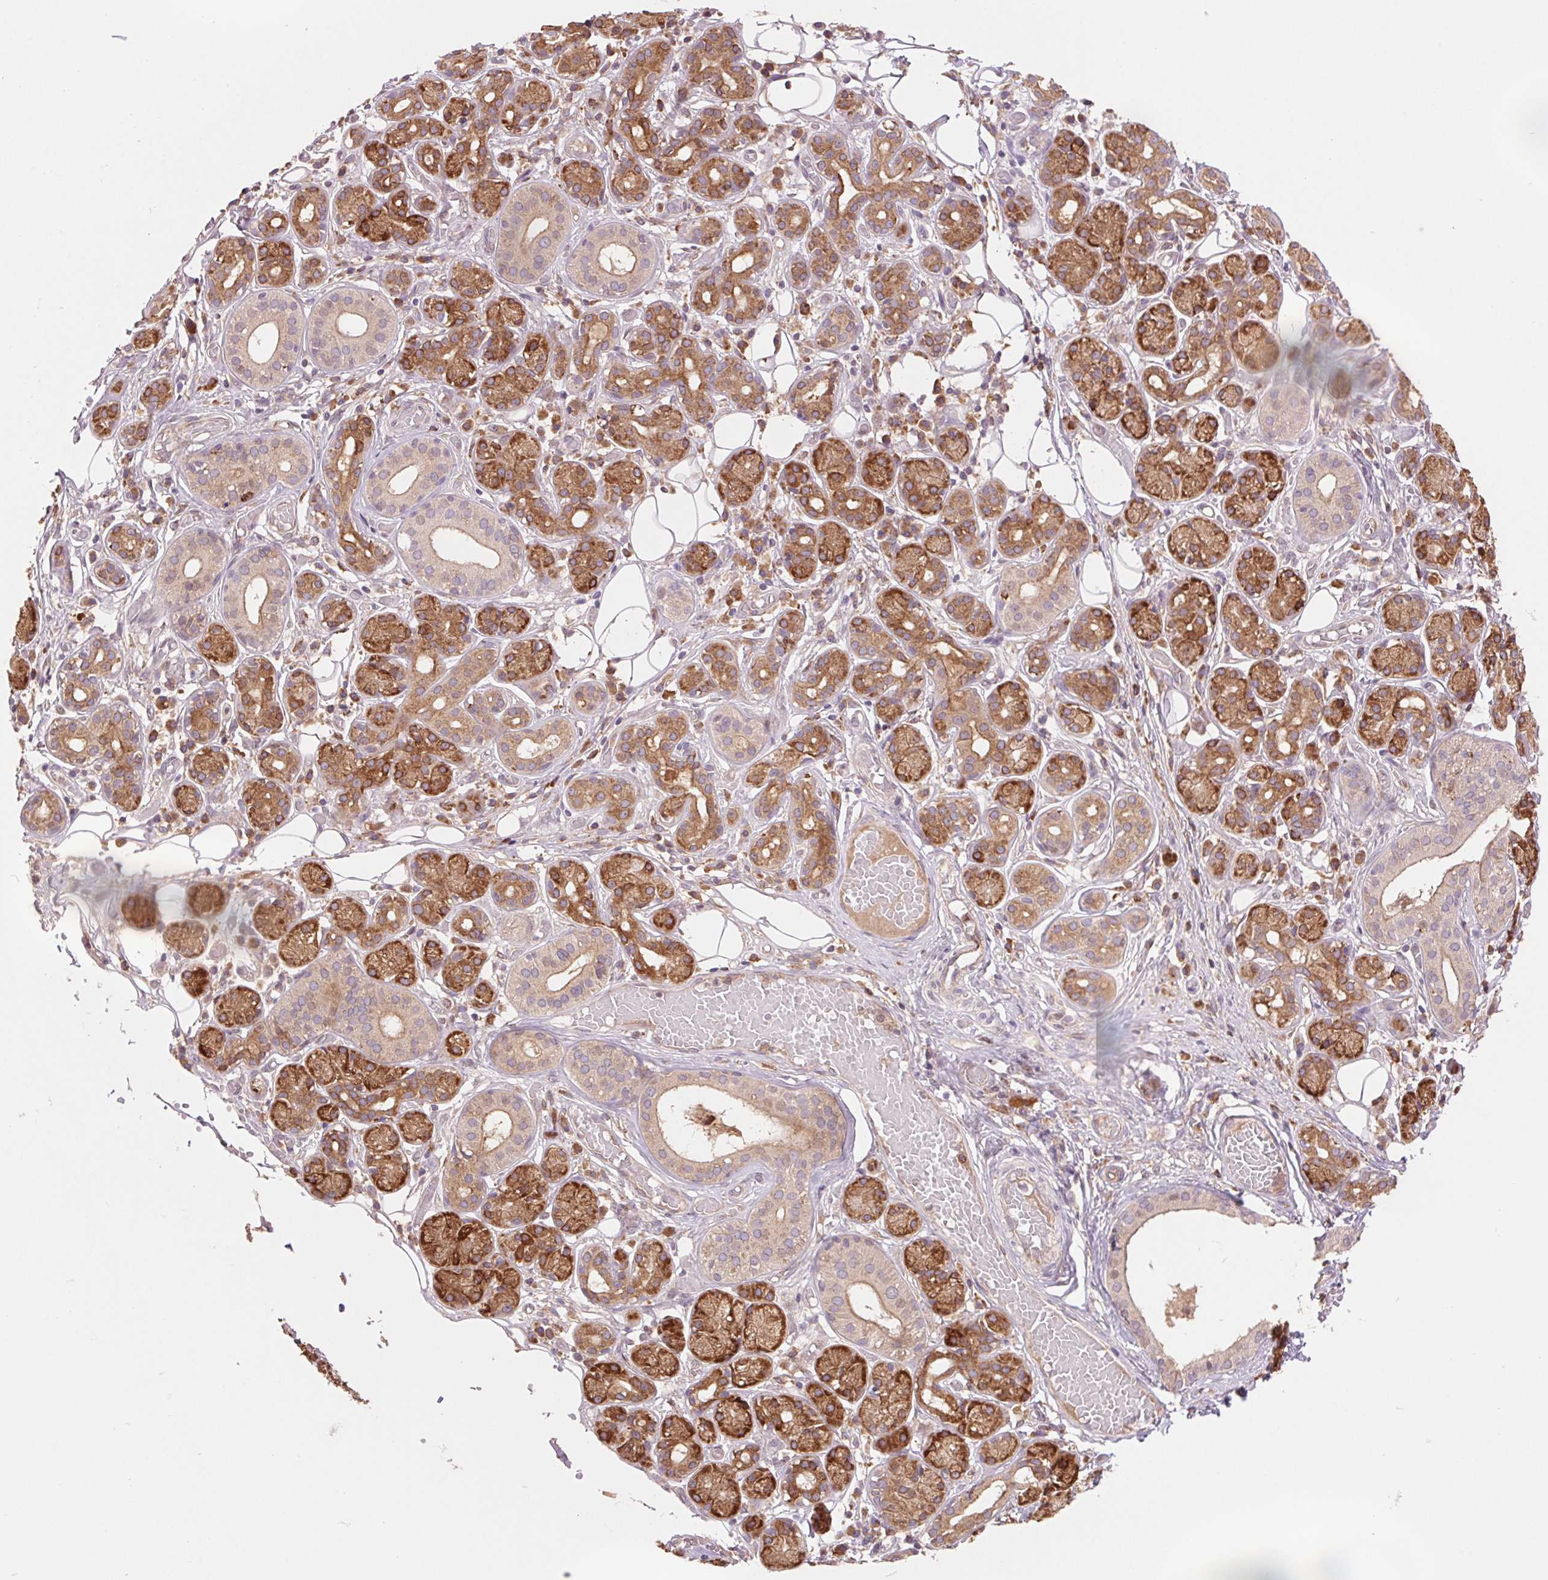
{"staining": {"intensity": "moderate", "quantity": "25%-75%", "location": "cytoplasmic/membranous"}, "tissue": "salivary gland", "cell_type": "Glandular cells", "image_type": "normal", "snomed": [{"axis": "morphology", "description": "Normal tissue, NOS"}, {"axis": "topography", "description": "Salivary gland"}, {"axis": "topography", "description": "Peripheral nerve tissue"}], "caption": "Immunohistochemical staining of normal salivary gland exhibits 25%-75% levels of moderate cytoplasmic/membranous protein staining in approximately 25%-75% of glandular cells.", "gene": "KLHL20", "patient": {"sex": "male", "age": 71}}